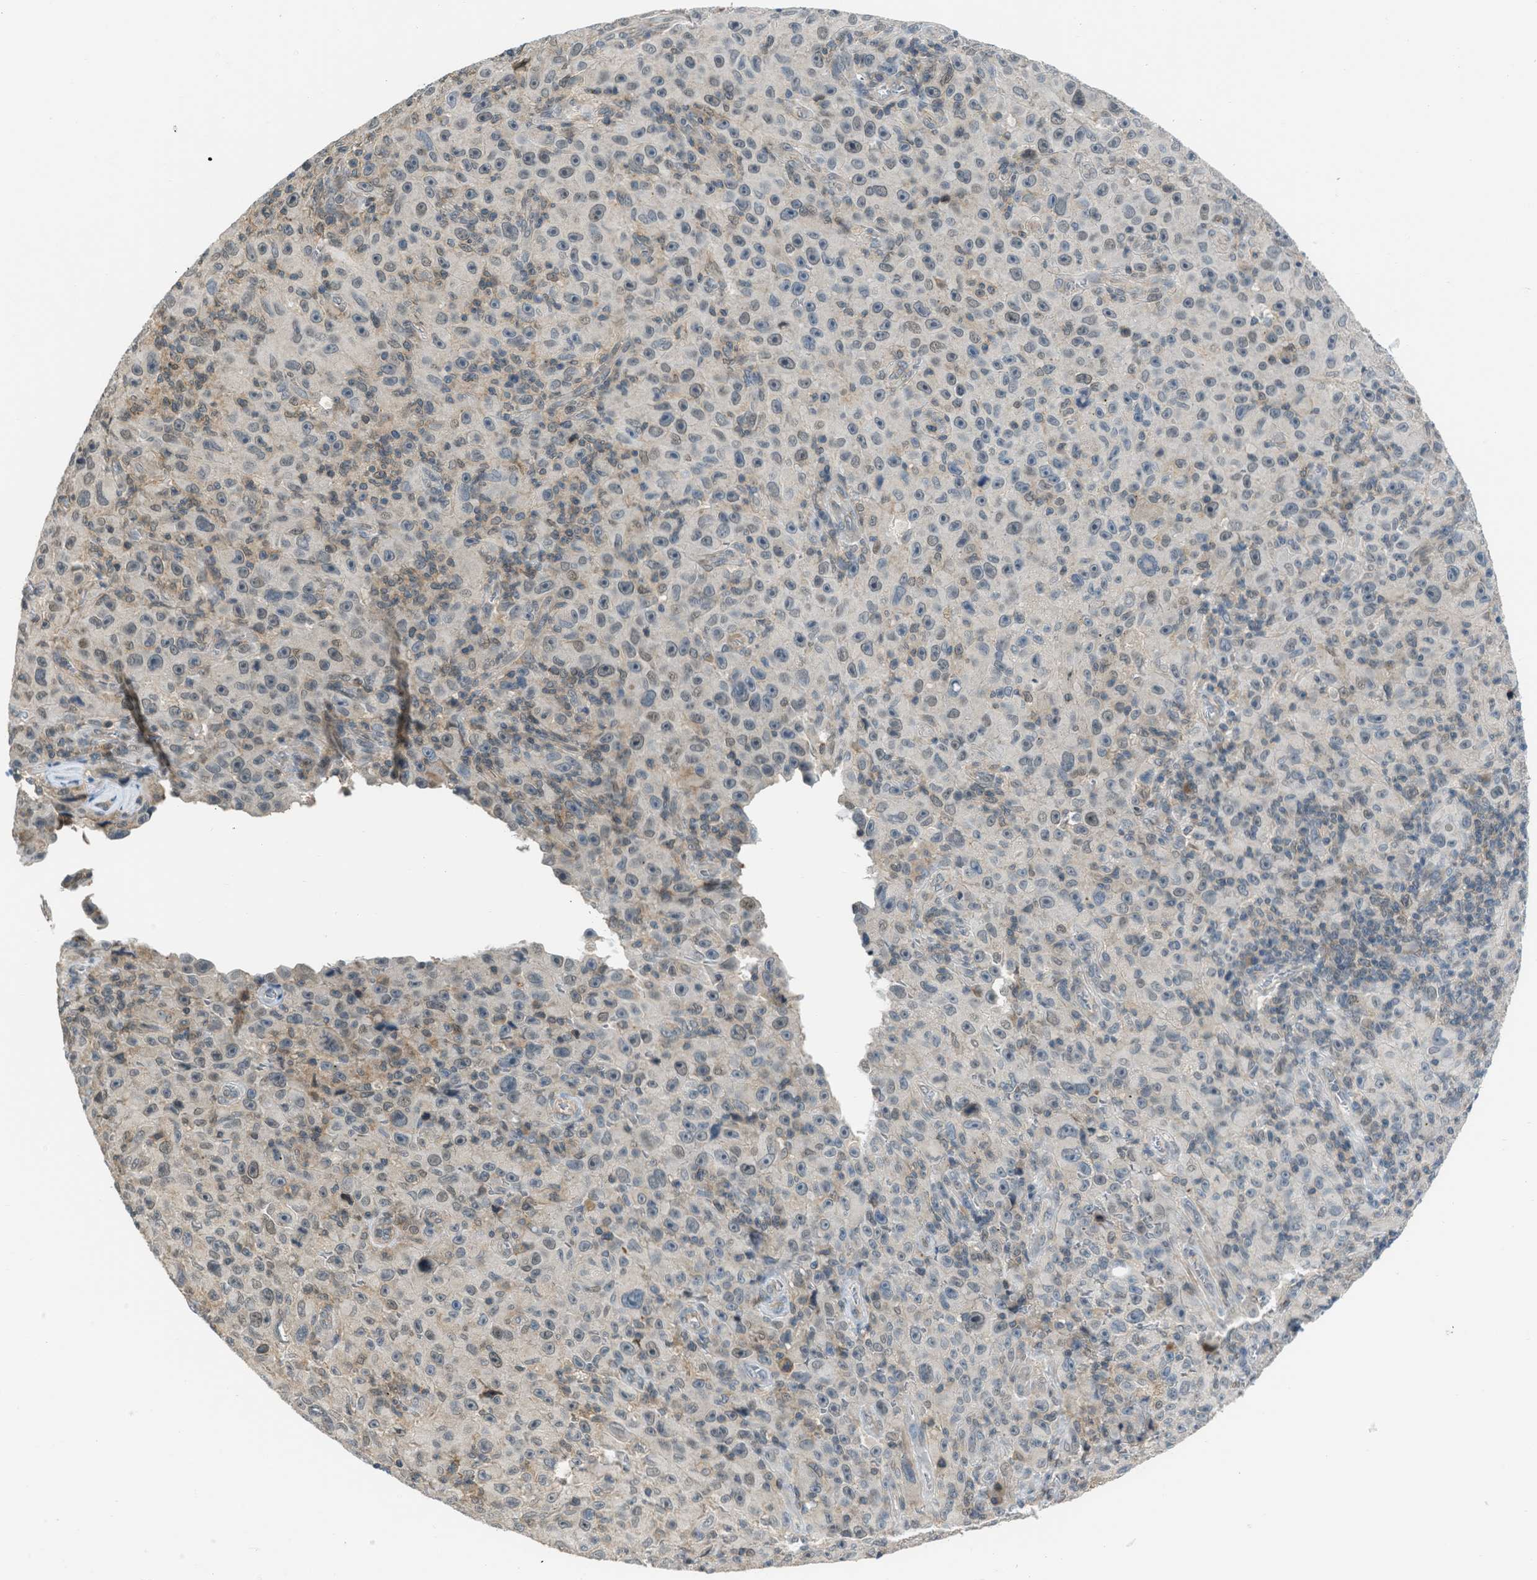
{"staining": {"intensity": "weak", "quantity": "<25%", "location": "cytoplasmic/membranous"}, "tissue": "melanoma", "cell_type": "Tumor cells", "image_type": "cancer", "snomed": [{"axis": "morphology", "description": "Malignant melanoma, NOS"}, {"axis": "topography", "description": "Skin"}], "caption": "Malignant melanoma was stained to show a protein in brown. There is no significant staining in tumor cells.", "gene": "TTBK2", "patient": {"sex": "female", "age": 82}}